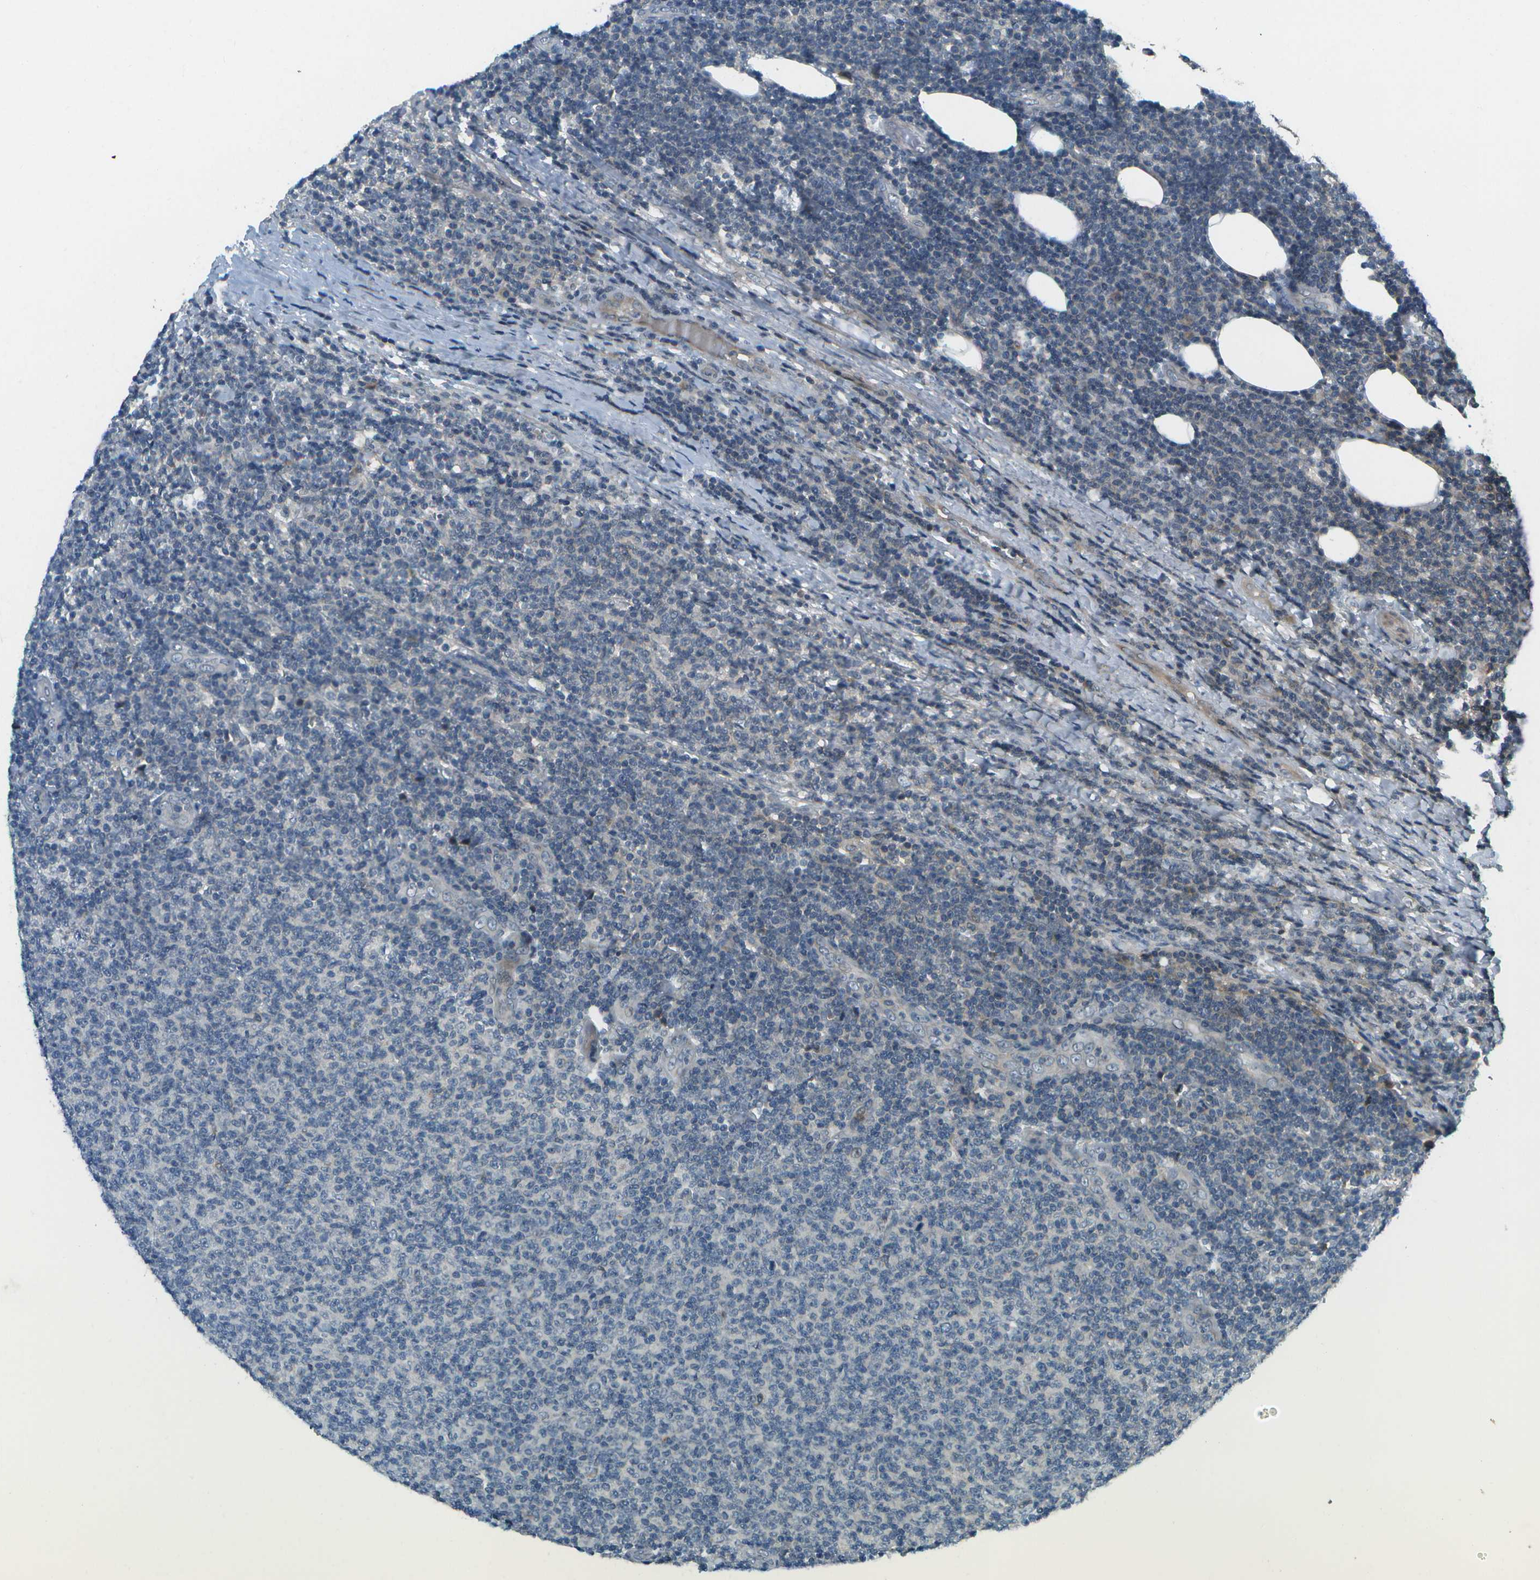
{"staining": {"intensity": "negative", "quantity": "none", "location": "none"}, "tissue": "lymphoma", "cell_type": "Tumor cells", "image_type": "cancer", "snomed": [{"axis": "morphology", "description": "Malignant lymphoma, non-Hodgkin's type, Low grade"}, {"axis": "topography", "description": "Lymph node"}], "caption": "Tumor cells are negative for protein expression in human lymphoma.", "gene": "WNK2", "patient": {"sex": "male", "age": 66}}